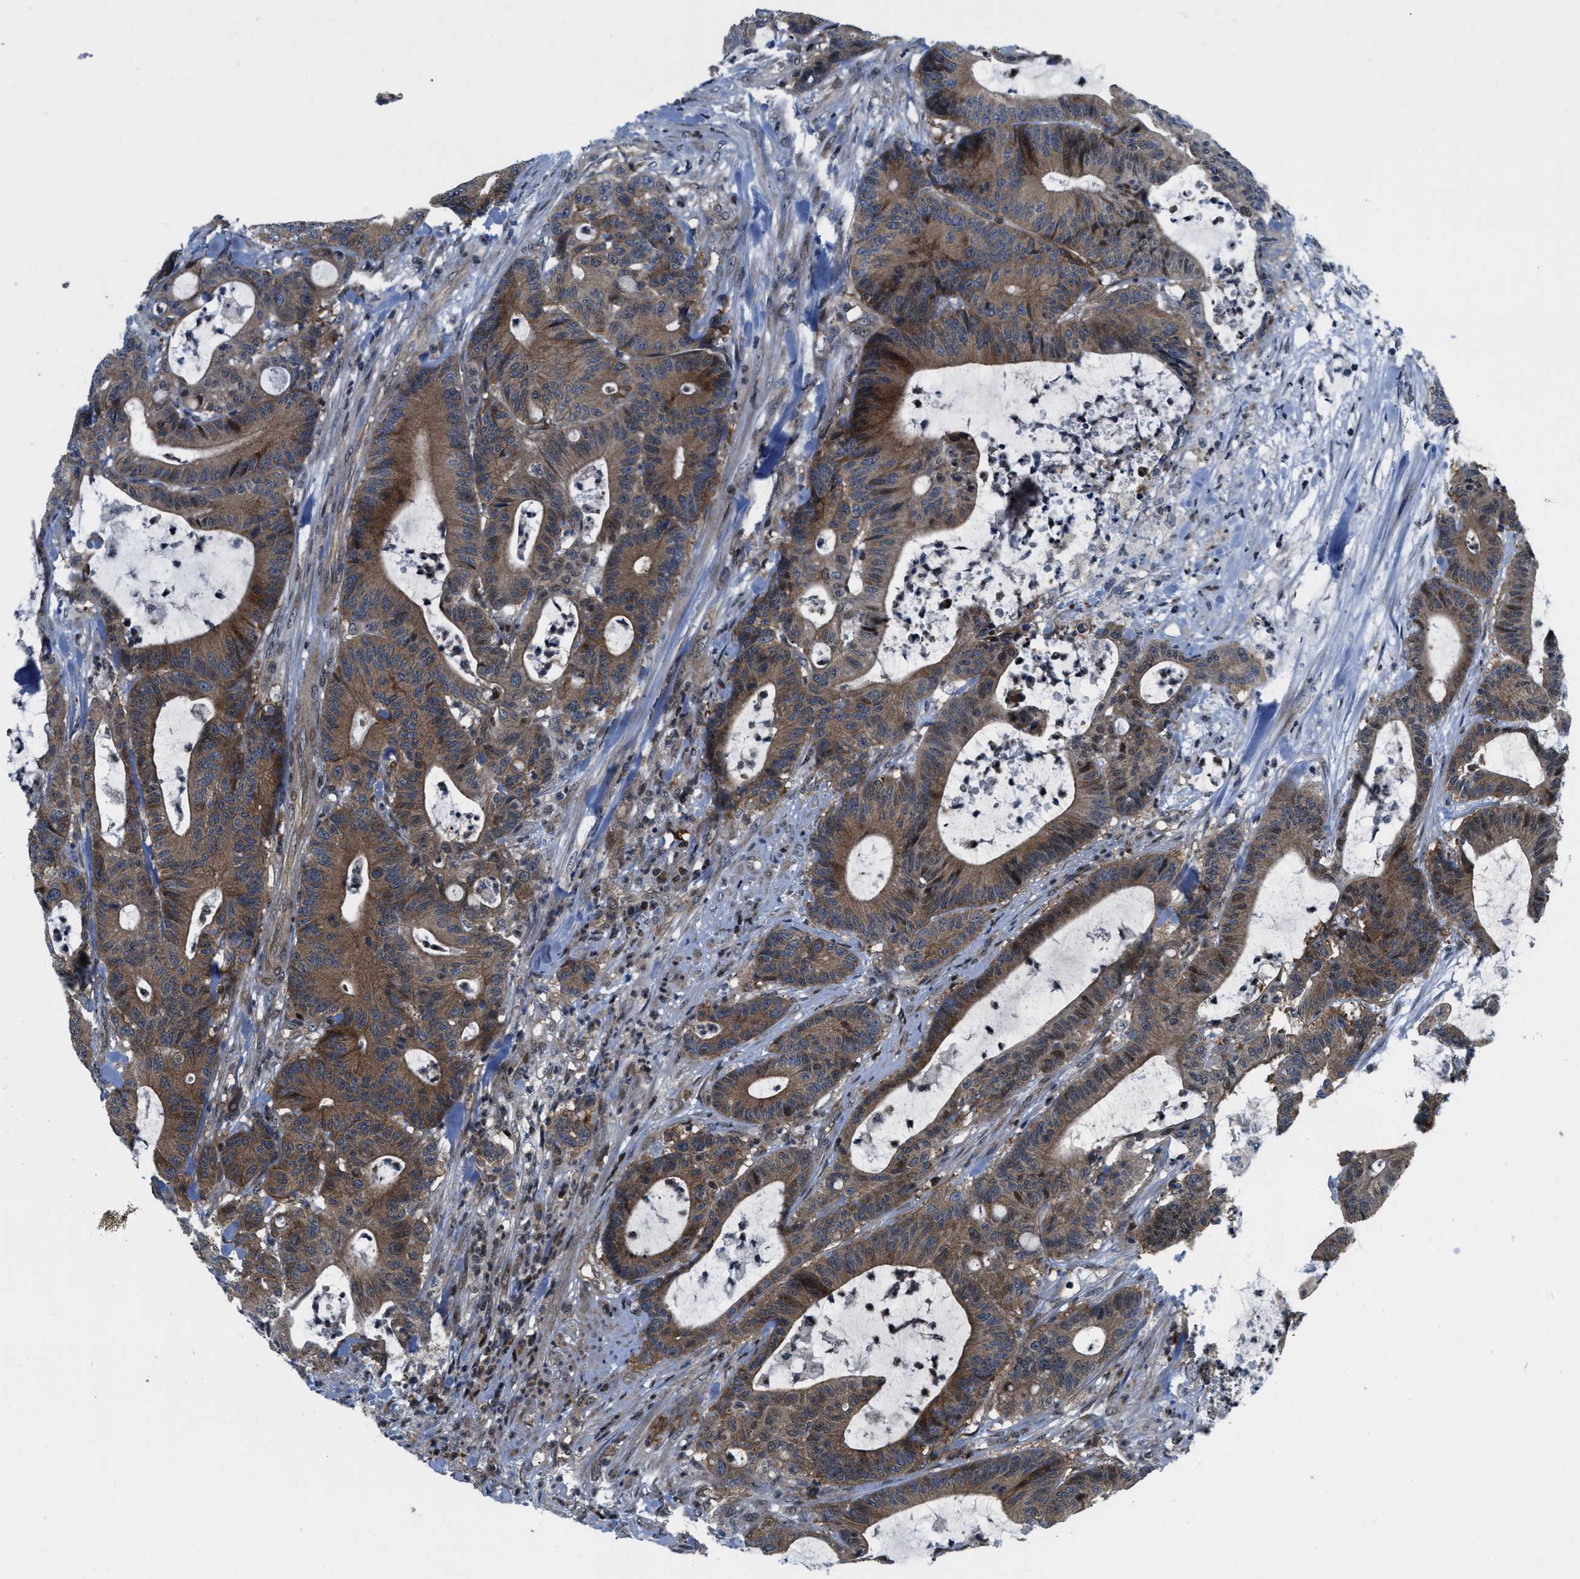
{"staining": {"intensity": "moderate", "quantity": ">75%", "location": "cytoplasmic/membranous"}, "tissue": "colorectal cancer", "cell_type": "Tumor cells", "image_type": "cancer", "snomed": [{"axis": "morphology", "description": "Adenocarcinoma, NOS"}, {"axis": "topography", "description": "Colon"}], "caption": "A brown stain highlights moderate cytoplasmic/membranous staining of a protein in human colorectal adenocarcinoma tumor cells. The staining is performed using DAB (3,3'-diaminobenzidine) brown chromogen to label protein expression. The nuclei are counter-stained blue using hematoxylin.", "gene": "PPP2CB", "patient": {"sex": "female", "age": 84}}